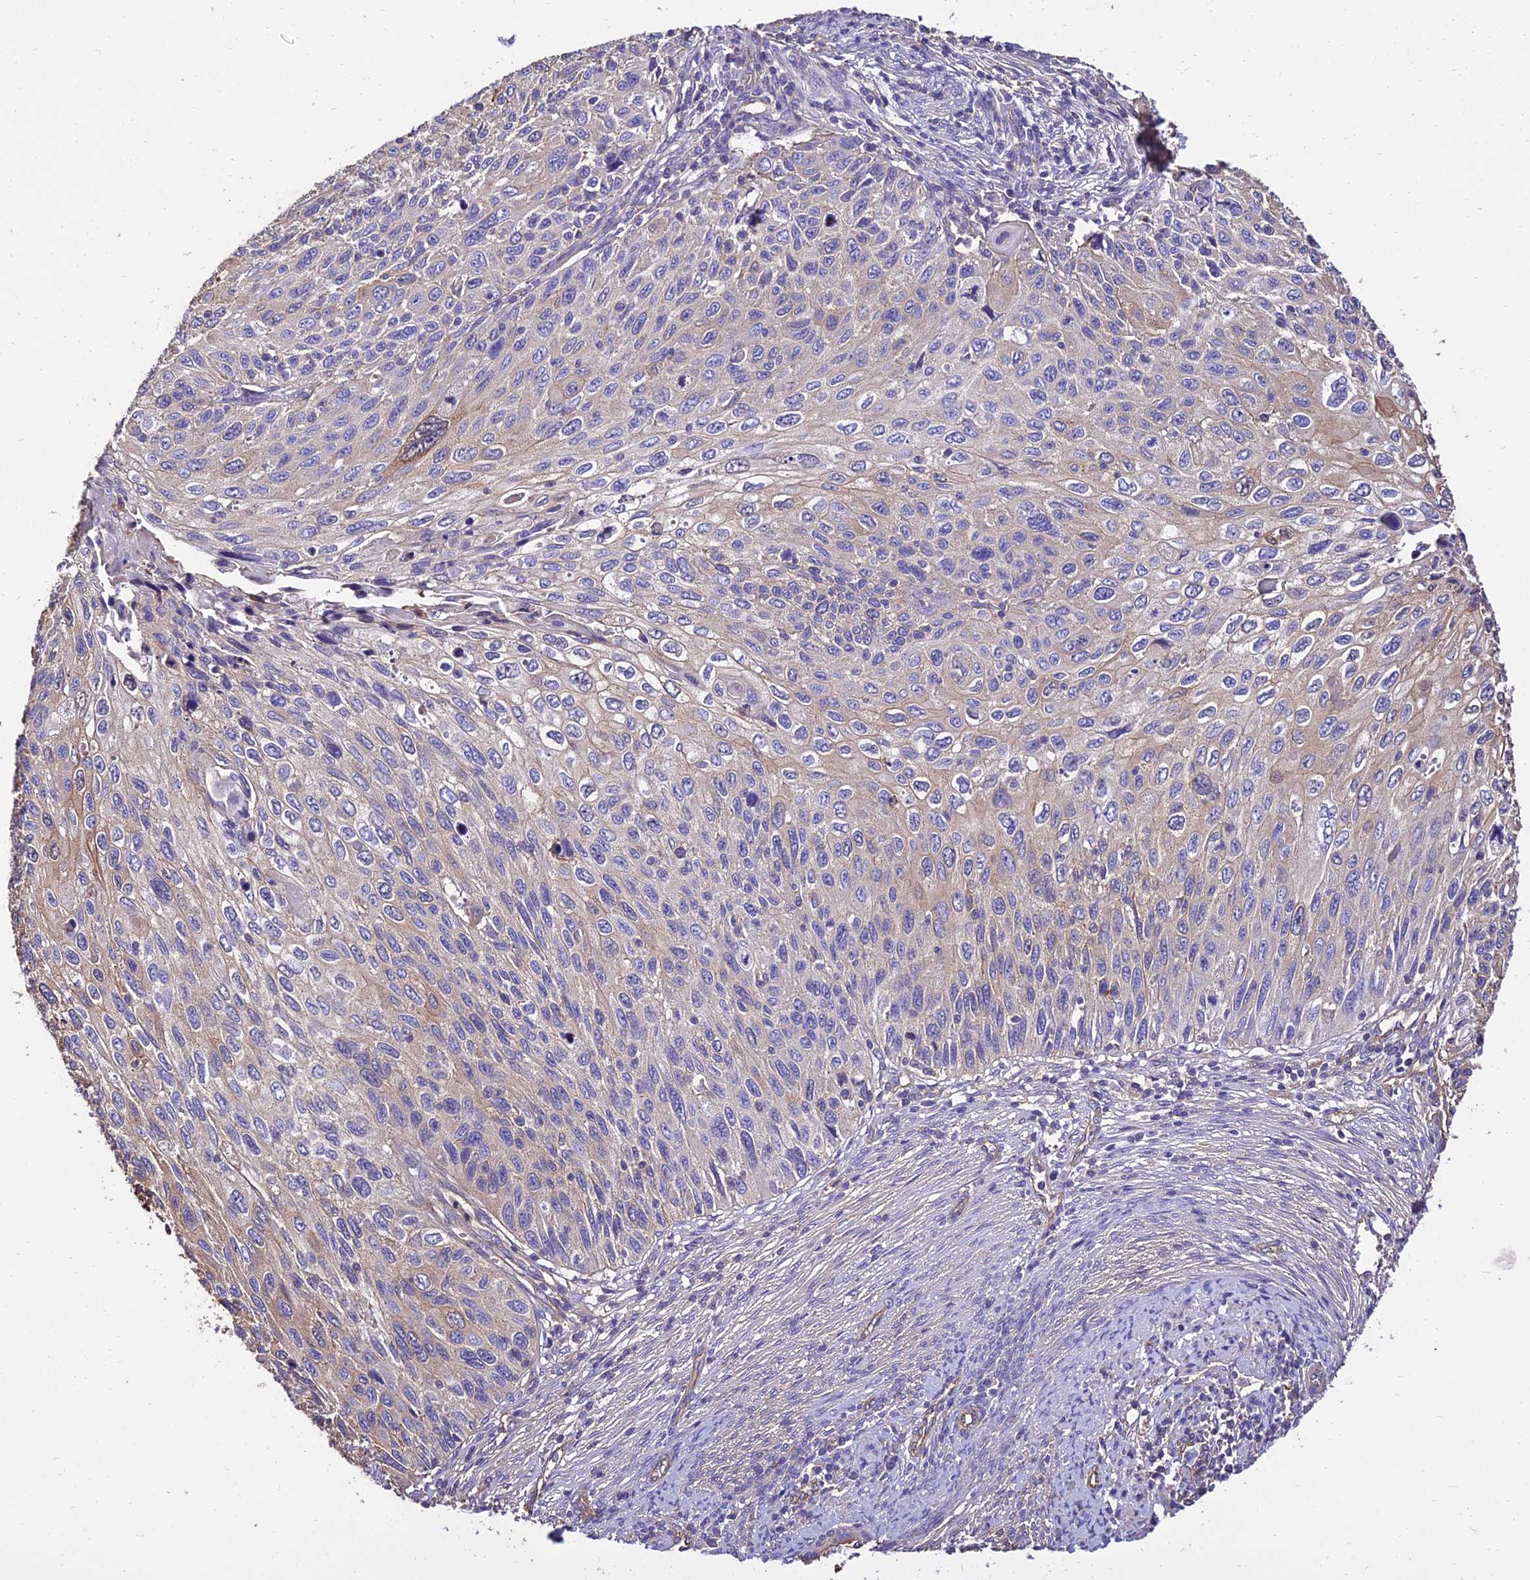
{"staining": {"intensity": "weak", "quantity": "25%-75%", "location": "cytoplasmic/membranous"}, "tissue": "cervical cancer", "cell_type": "Tumor cells", "image_type": "cancer", "snomed": [{"axis": "morphology", "description": "Squamous cell carcinoma, NOS"}, {"axis": "topography", "description": "Cervix"}], "caption": "DAB immunohistochemical staining of cervical squamous cell carcinoma demonstrates weak cytoplasmic/membranous protein positivity in approximately 25%-75% of tumor cells.", "gene": "CALM2", "patient": {"sex": "female", "age": 70}}